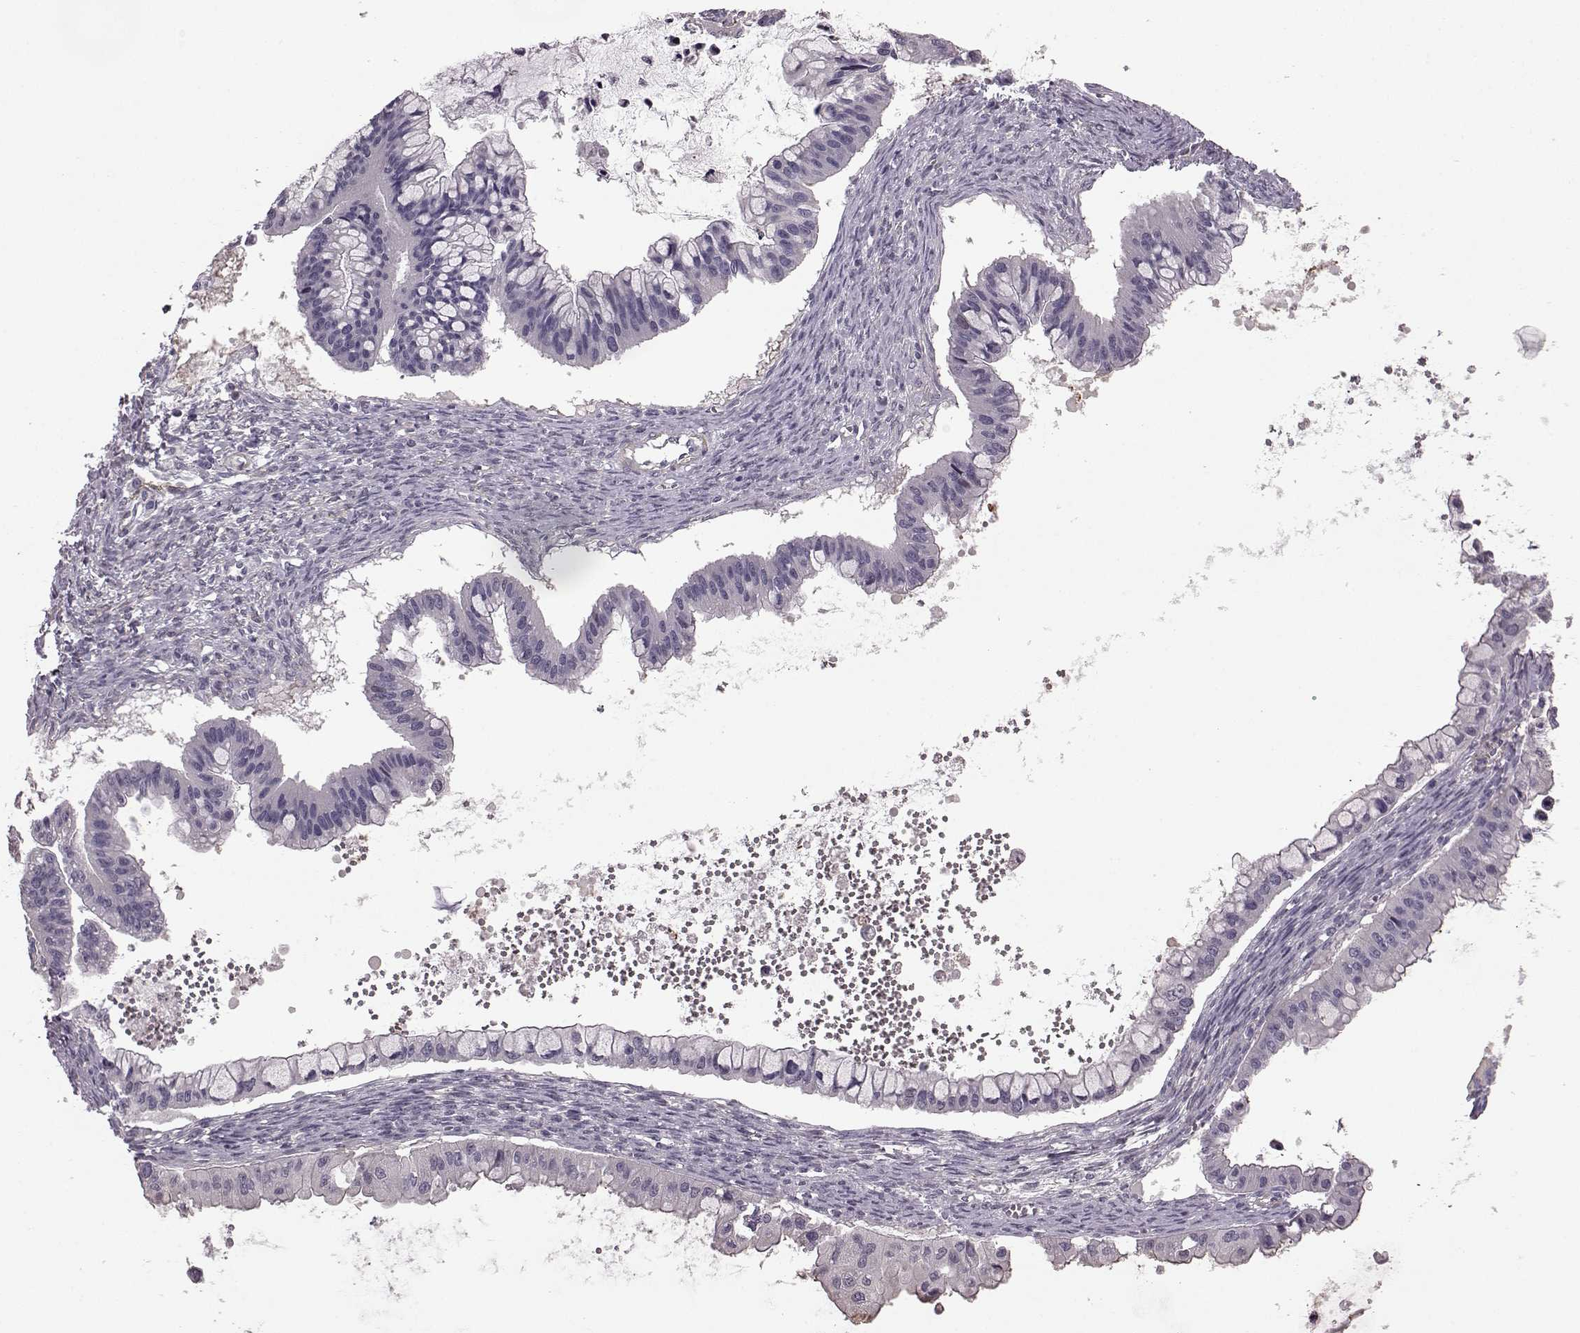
{"staining": {"intensity": "negative", "quantity": "none", "location": "none"}, "tissue": "ovarian cancer", "cell_type": "Tumor cells", "image_type": "cancer", "snomed": [{"axis": "morphology", "description": "Cystadenocarcinoma, mucinous, NOS"}, {"axis": "topography", "description": "Ovary"}], "caption": "This is an IHC photomicrograph of human ovarian mucinous cystadenocarcinoma. There is no expression in tumor cells.", "gene": "GRK1", "patient": {"sex": "female", "age": 72}}